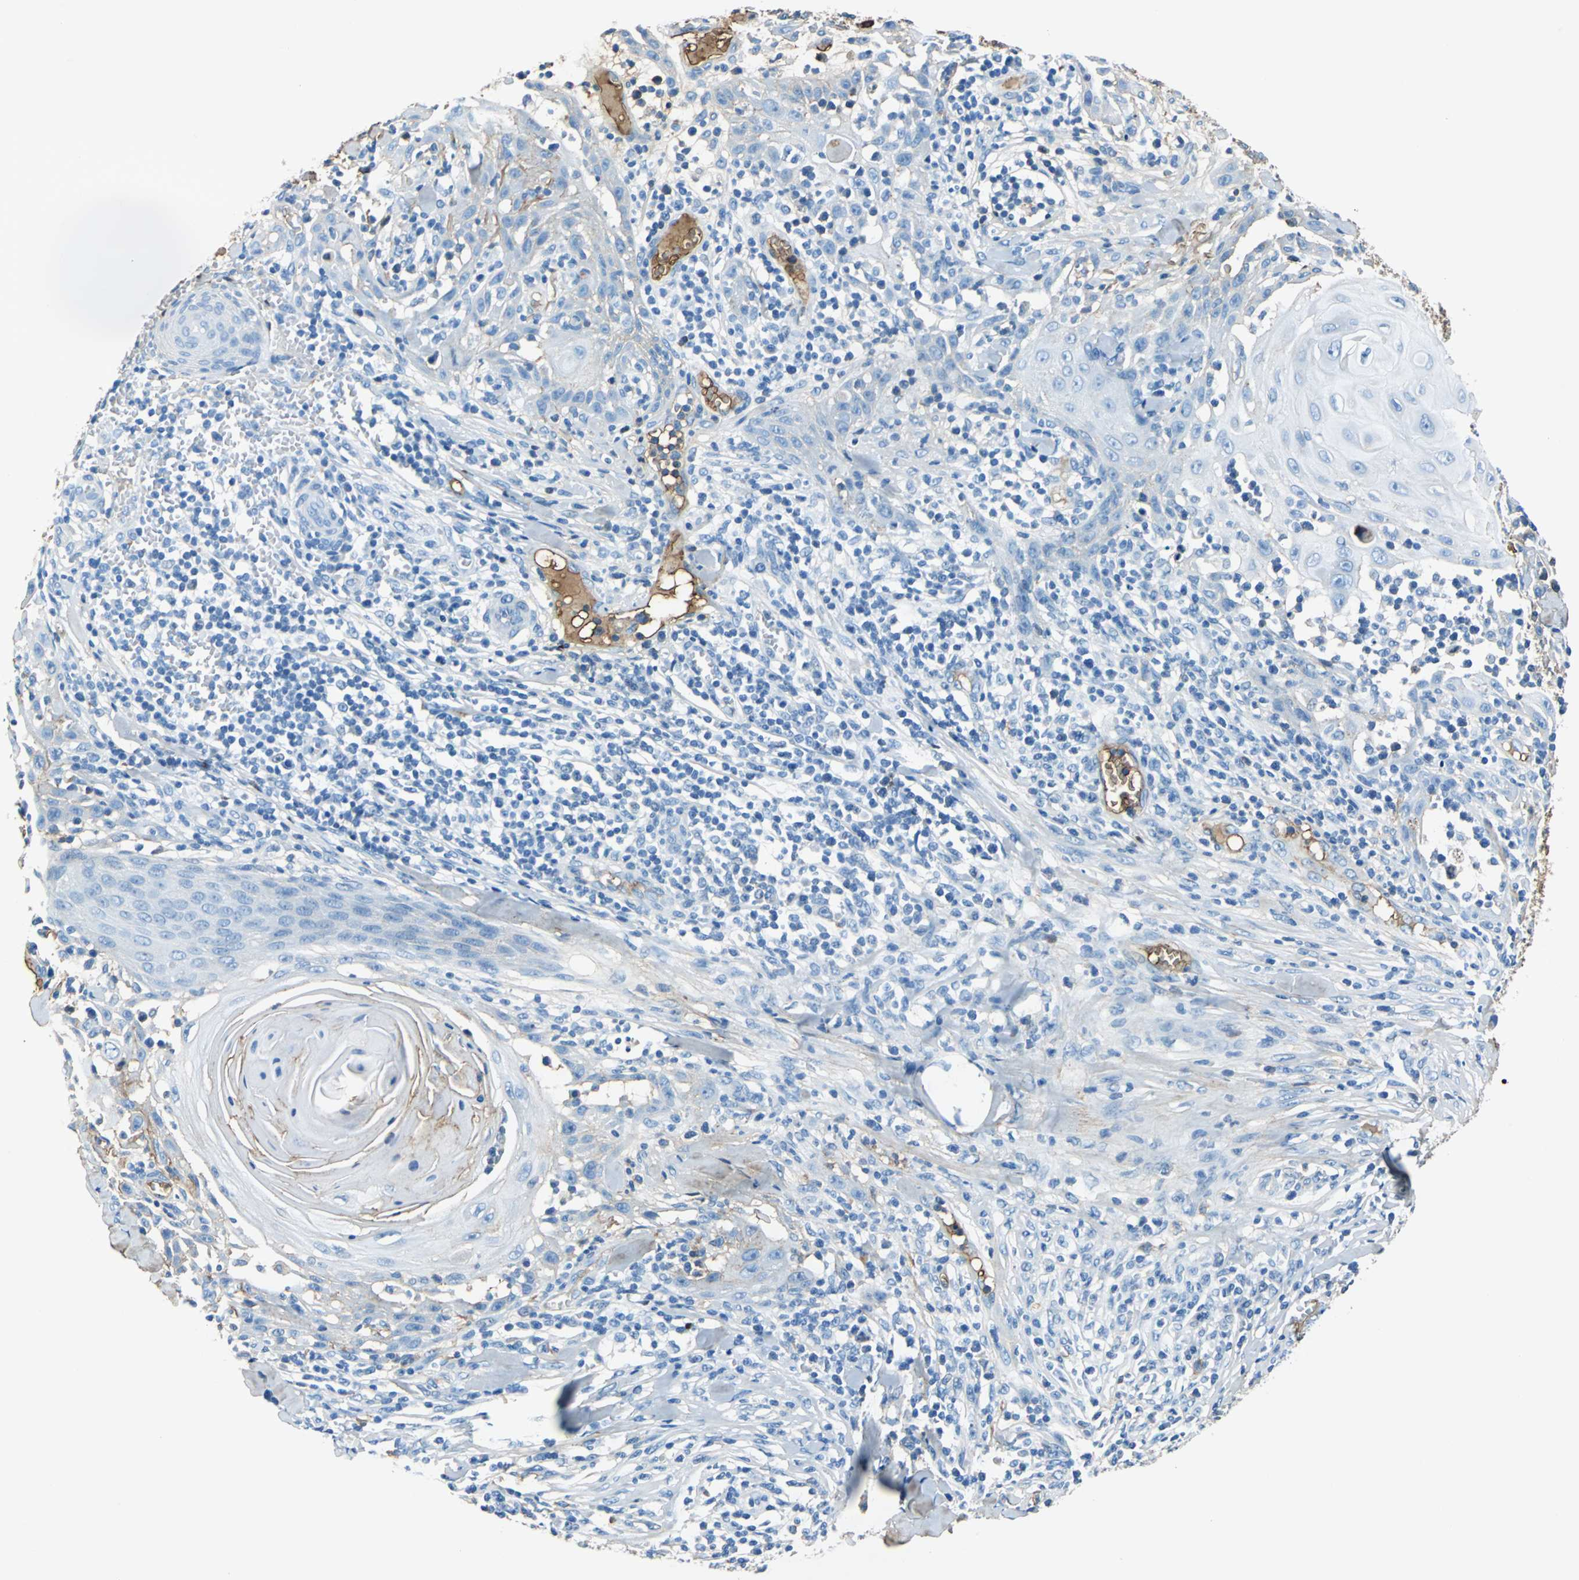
{"staining": {"intensity": "weak", "quantity": "<25%", "location": "cytoplasmic/membranous"}, "tissue": "skin cancer", "cell_type": "Tumor cells", "image_type": "cancer", "snomed": [{"axis": "morphology", "description": "Squamous cell carcinoma, NOS"}, {"axis": "topography", "description": "Skin"}], "caption": "High power microscopy image of an IHC photomicrograph of skin cancer, revealing no significant staining in tumor cells. (DAB (3,3'-diaminobenzidine) IHC with hematoxylin counter stain).", "gene": "ALB", "patient": {"sex": "male", "age": 24}}